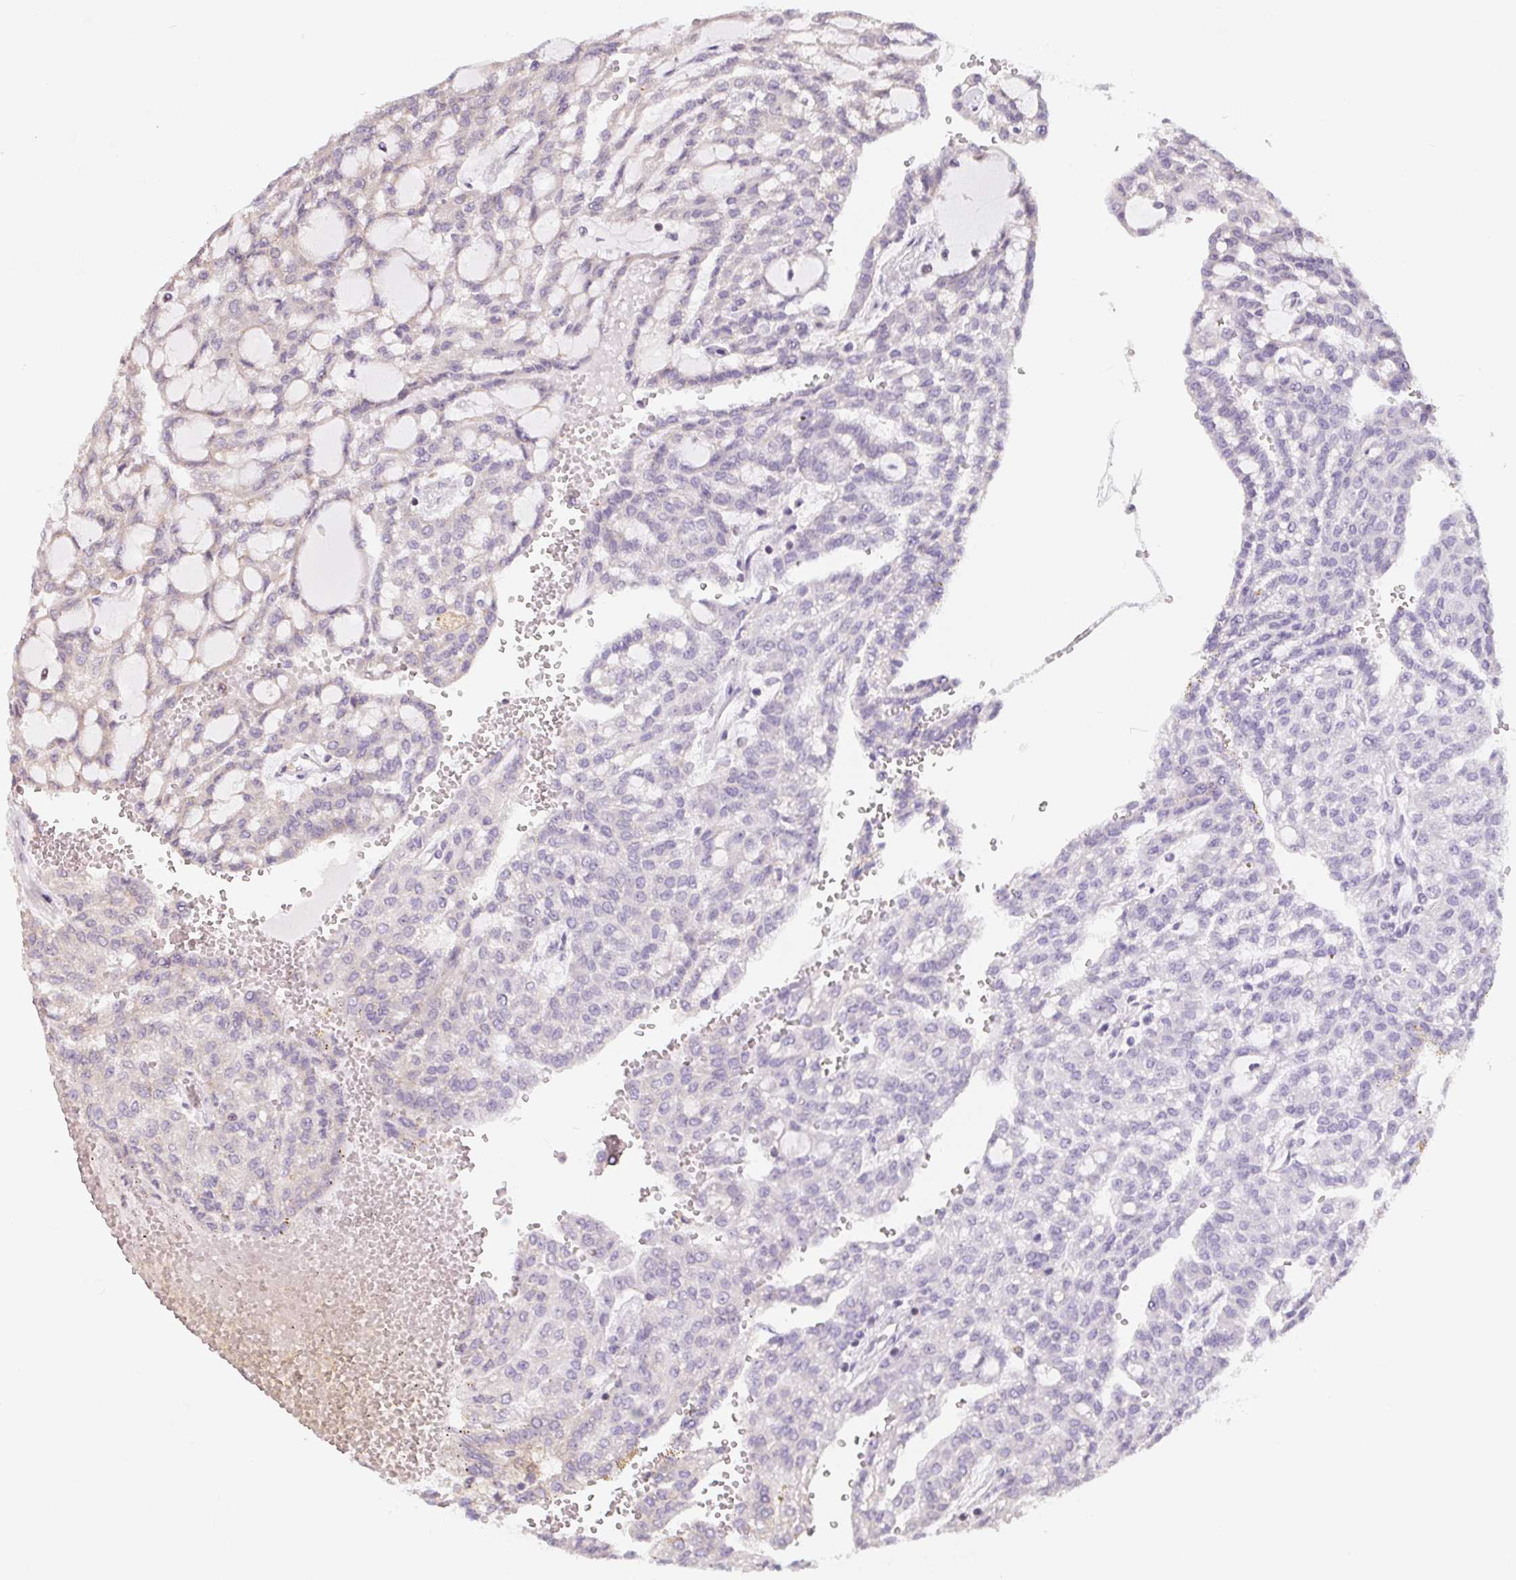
{"staining": {"intensity": "negative", "quantity": "none", "location": "none"}, "tissue": "renal cancer", "cell_type": "Tumor cells", "image_type": "cancer", "snomed": [{"axis": "morphology", "description": "Adenocarcinoma, NOS"}, {"axis": "topography", "description": "Kidney"}], "caption": "The micrograph displays no significant expression in tumor cells of renal adenocarcinoma.", "gene": "ANKRD13A", "patient": {"sex": "male", "age": 63}}